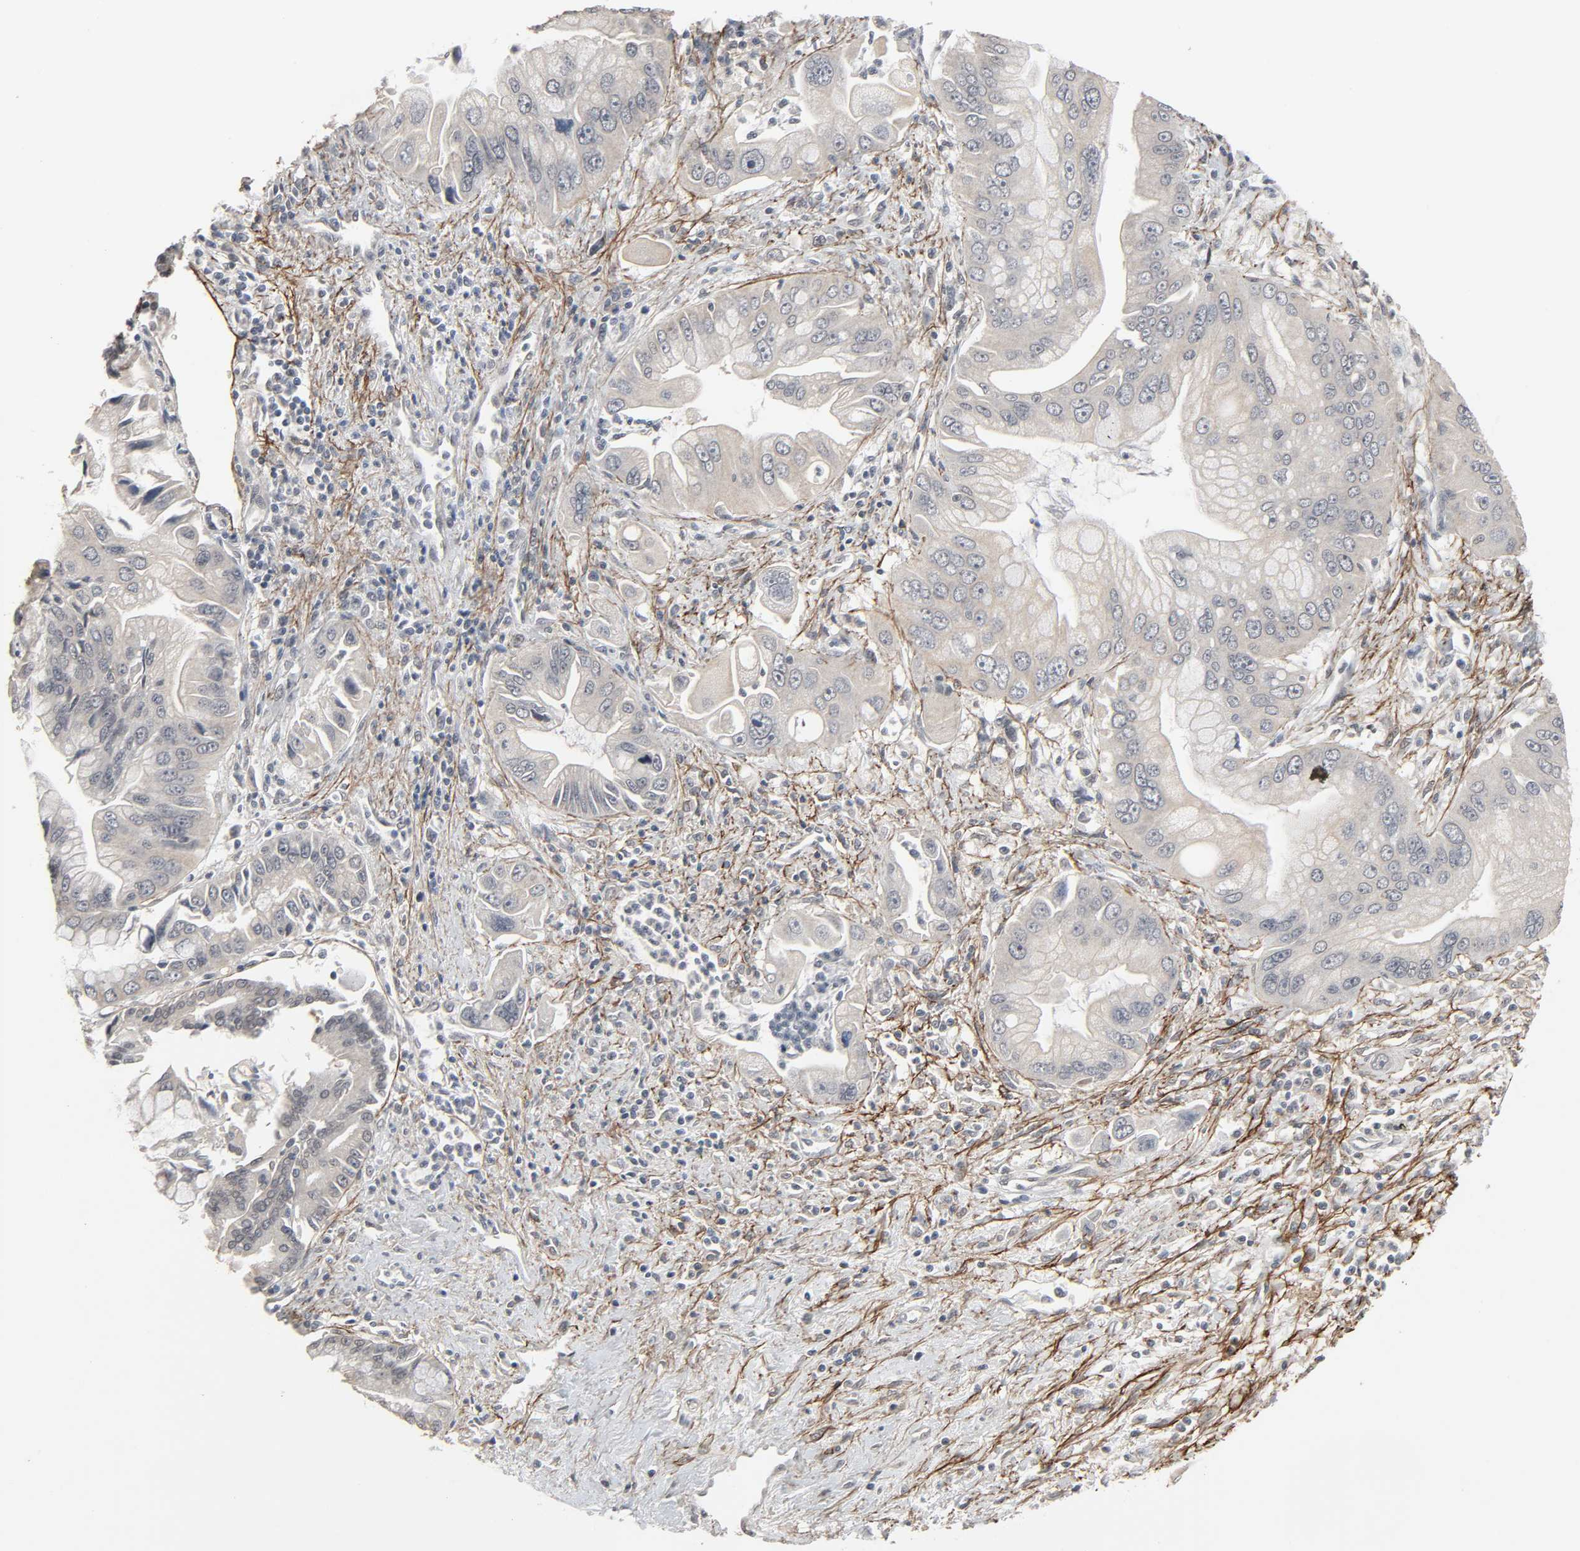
{"staining": {"intensity": "negative", "quantity": "none", "location": "none"}, "tissue": "pancreatic cancer", "cell_type": "Tumor cells", "image_type": "cancer", "snomed": [{"axis": "morphology", "description": "Adenocarcinoma, NOS"}, {"axis": "topography", "description": "Pancreas"}], "caption": "Human adenocarcinoma (pancreatic) stained for a protein using immunohistochemistry (IHC) exhibits no staining in tumor cells.", "gene": "ZNF222", "patient": {"sex": "male", "age": 59}}